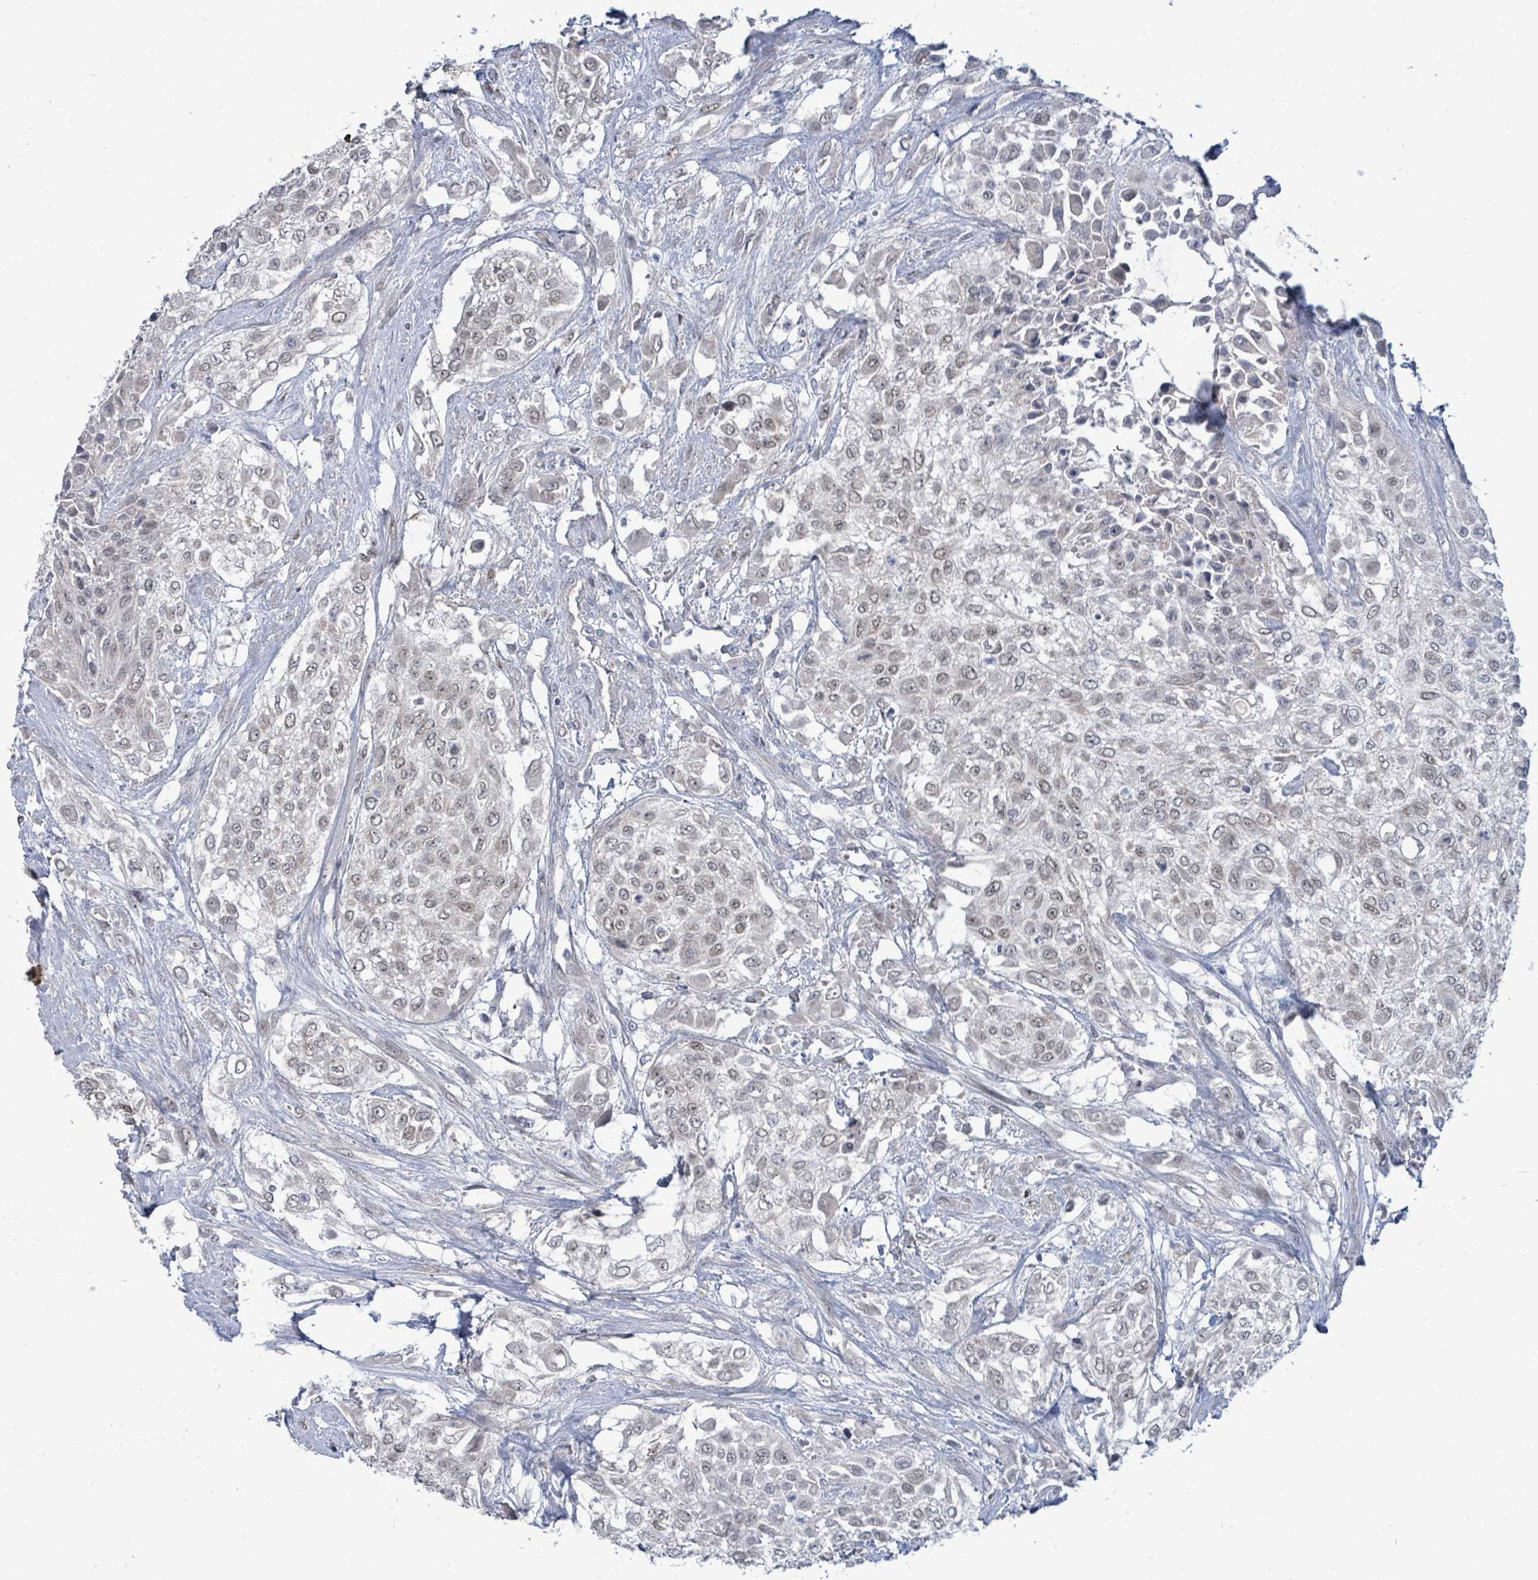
{"staining": {"intensity": "weak", "quantity": "25%-75%", "location": "nuclear"}, "tissue": "urothelial cancer", "cell_type": "Tumor cells", "image_type": "cancer", "snomed": [{"axis": "morphology", "description": "Urothelial carcinoma, High grade"}, {"axis": "topography", "description": "Urinary bladder"}], "caption": "Protein staining by immunohistochemistry exhibits weak nuclear staining in about 25%-75% of tumor cells in urothelial carcinoma (high-grade).", "gene": "ZFPM1", "patient": {"sex": "male", "age": 67}}